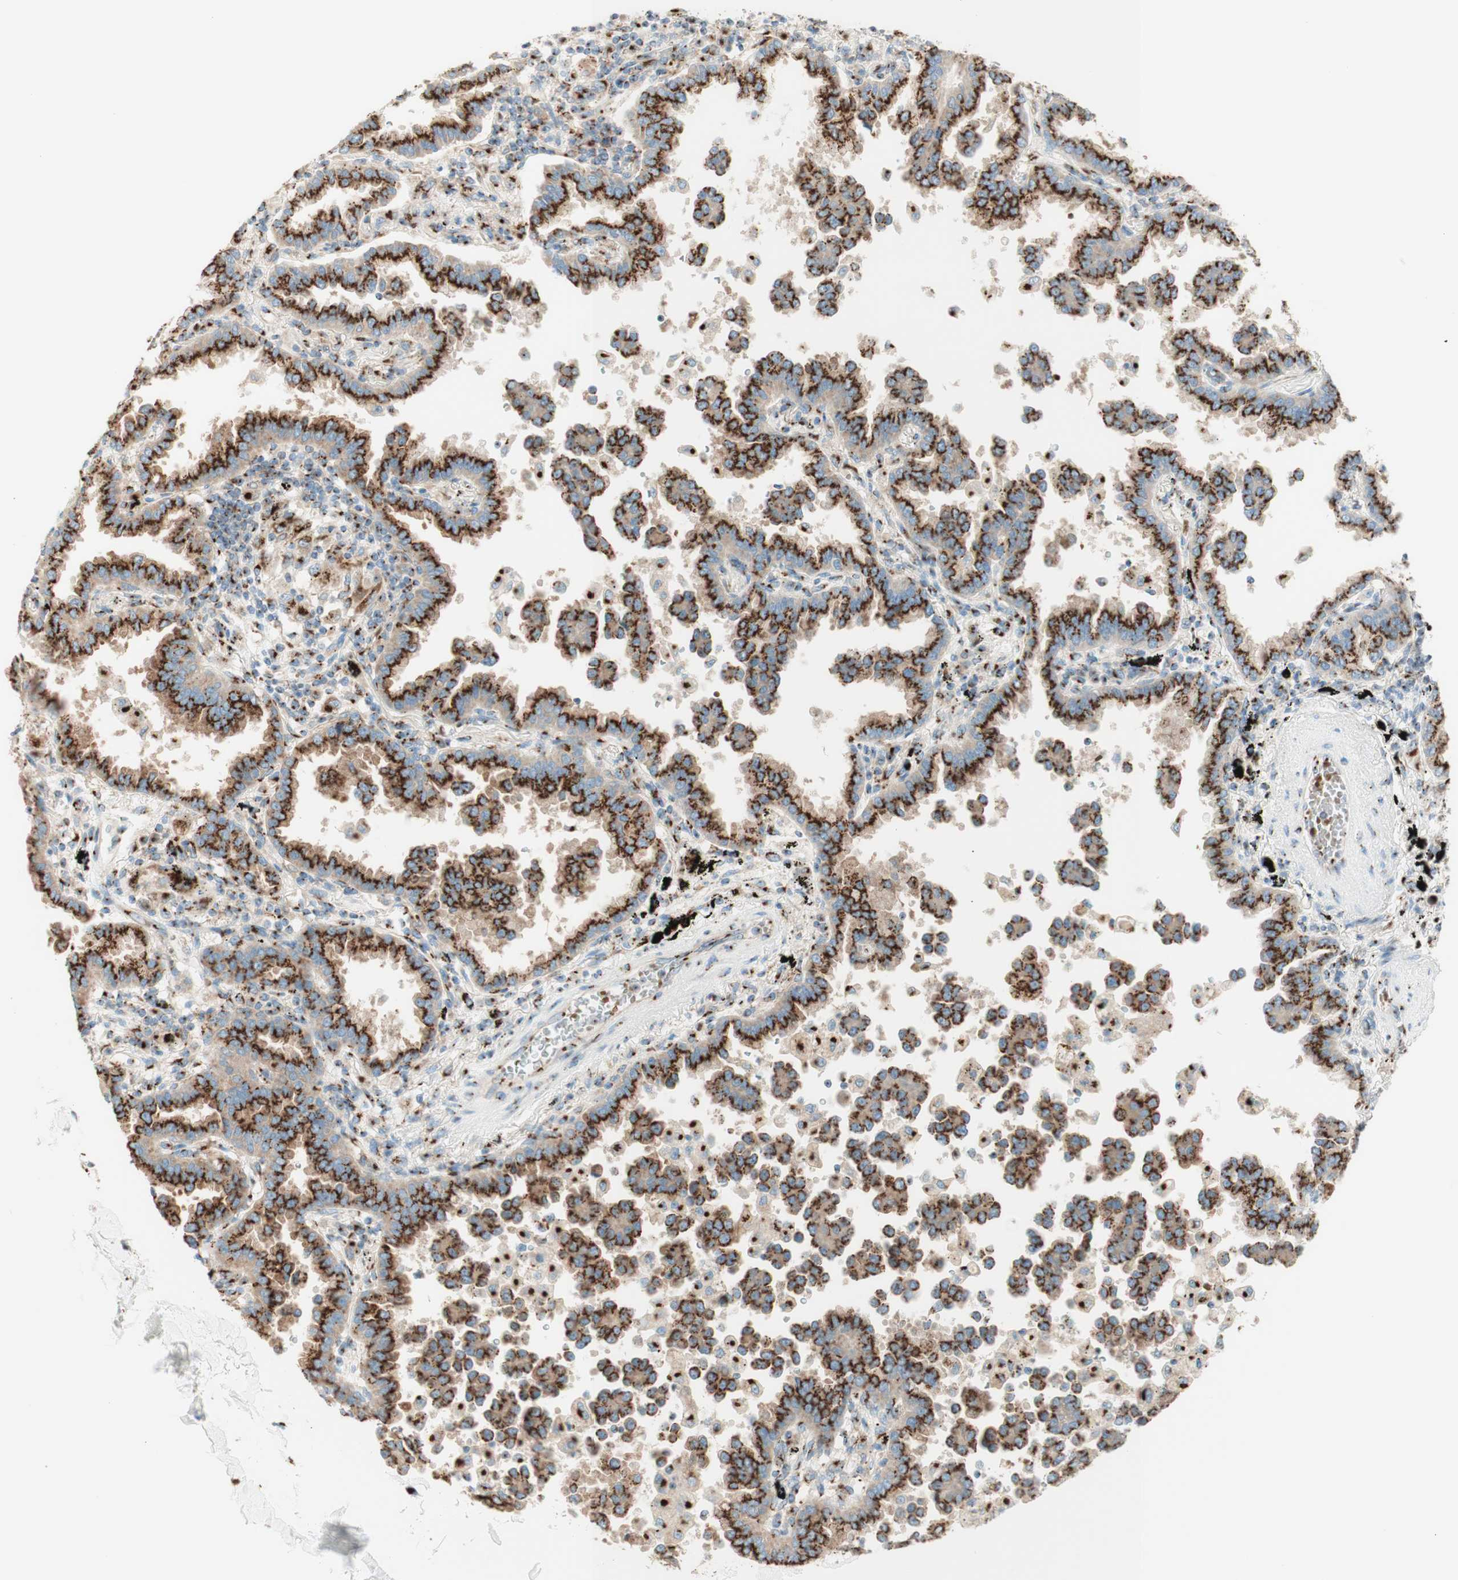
{"staining": {"intensity": "strong", "quantity": ">75%", "location": "cytoplasmic/membranous"}, "tissue": "lung cancer", "cell_type": "Tumor cells", "image_type": "cancer", "snomed": [{"axis": "morphology", "description": "Normal tissue, NOS"}, {"axis": "morphology", "description": "Adenocarcinoma, NOS"}, {"axis": "topography", "description": "Lung"}], "caption": "There is high levels of strong cytoplasmic/membranous positivity in tumor cells of lung cancer (adenocarcinoma), as demonstrated by immunohistochemical staining (brown color).", "gene": "GOLGB1", "patient": {"sex": "male", "age": 59}}